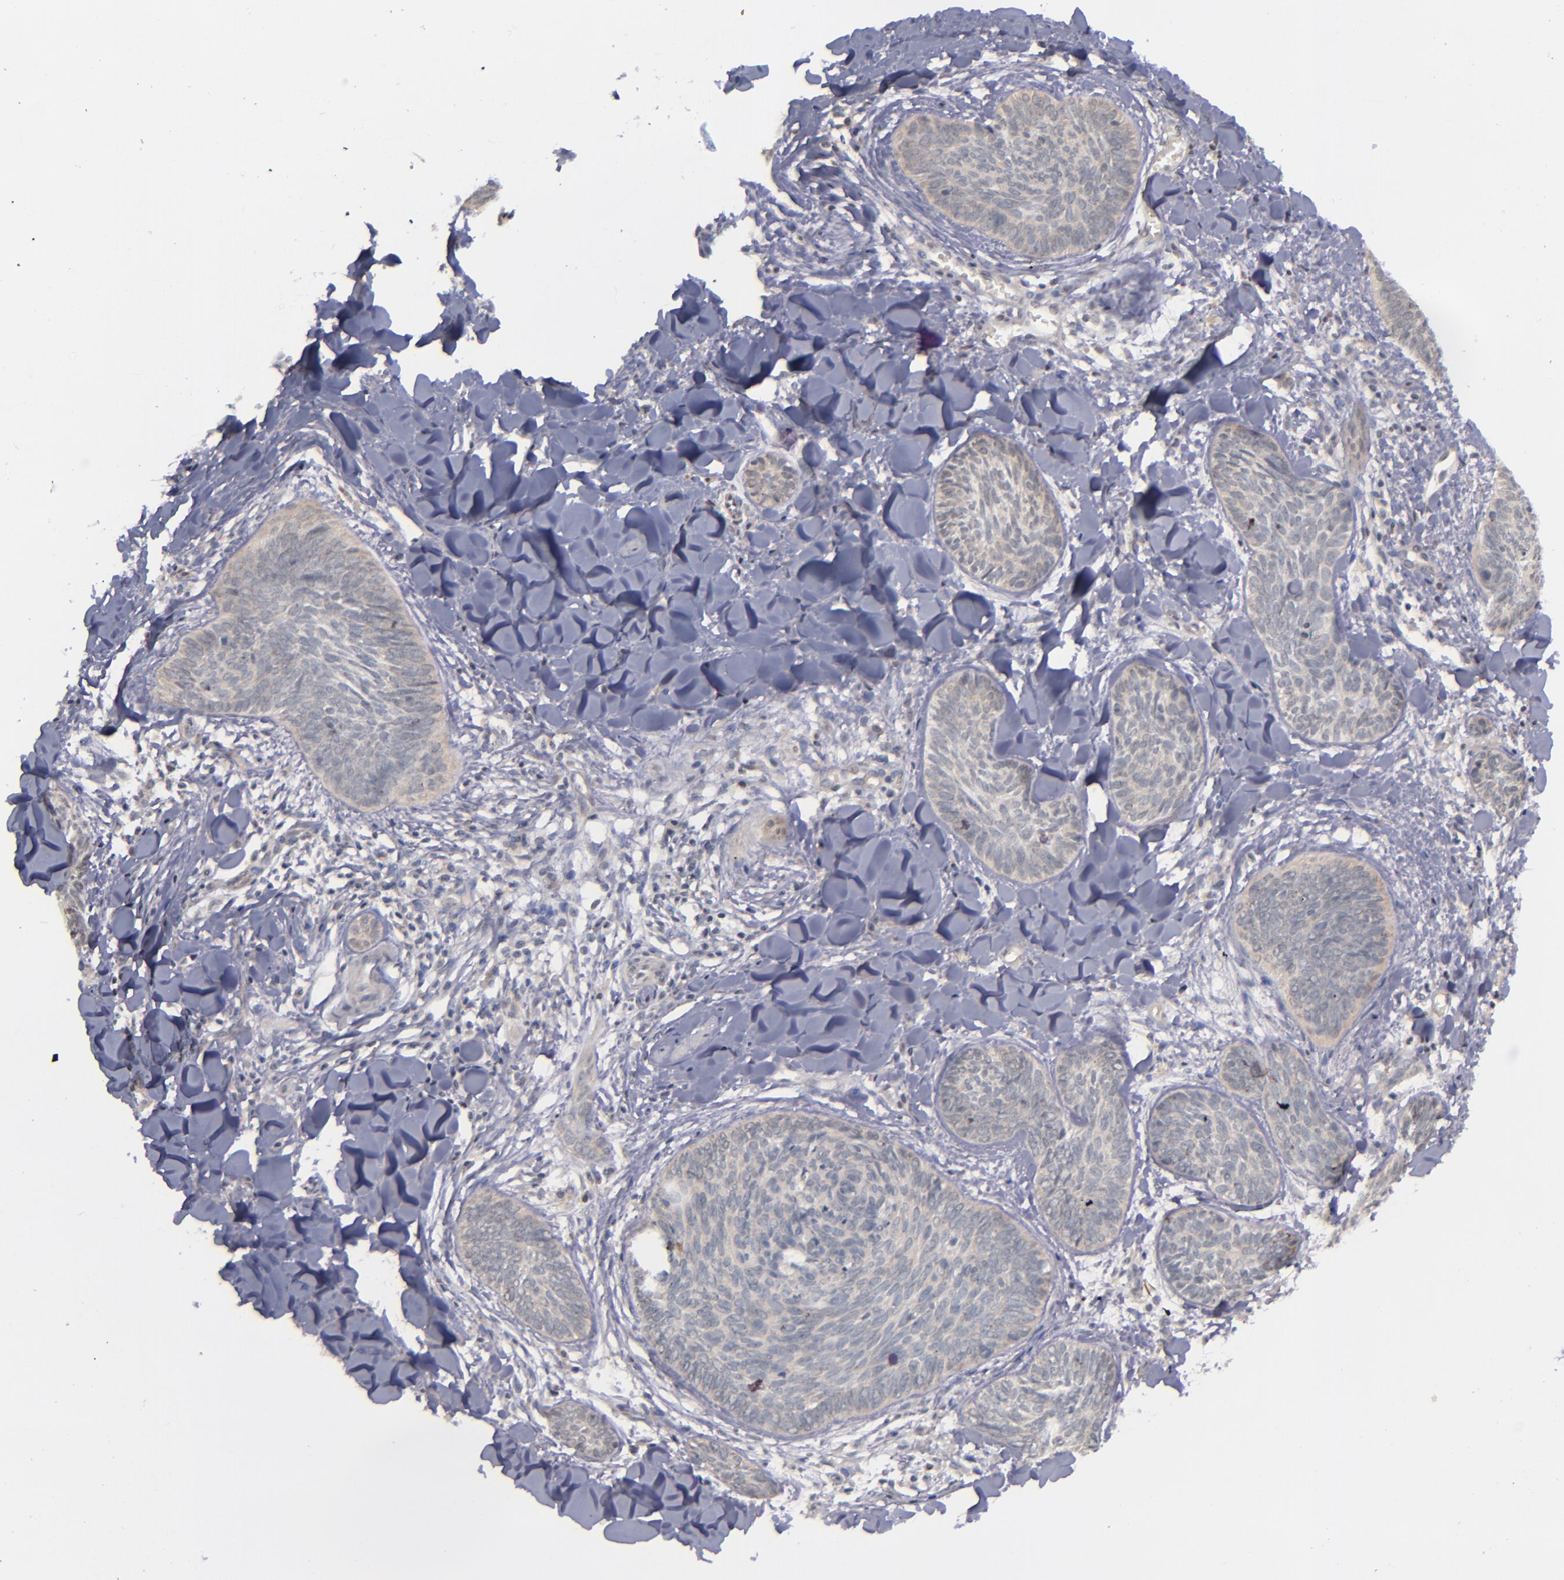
{"staining": {"intensity": "negative", "quantity": "none", "location": "none"}, "tissue": "skin cancer", "cell_type": "Tumor cells", "image_type": "cancer", "snomed": [{"axis": "morphology", "description": "Basal cell carcinoma"}, {"axis": "topography", "description": "Skin"}], "caption": "Immunohistochemistry micrograph of neoplastic tissue: human skin cancer stained with DAB demonstrates no significant protein staining in tumor cells.", "gene": "TSC2", "patient": {"sex": "female", "age": 81}}